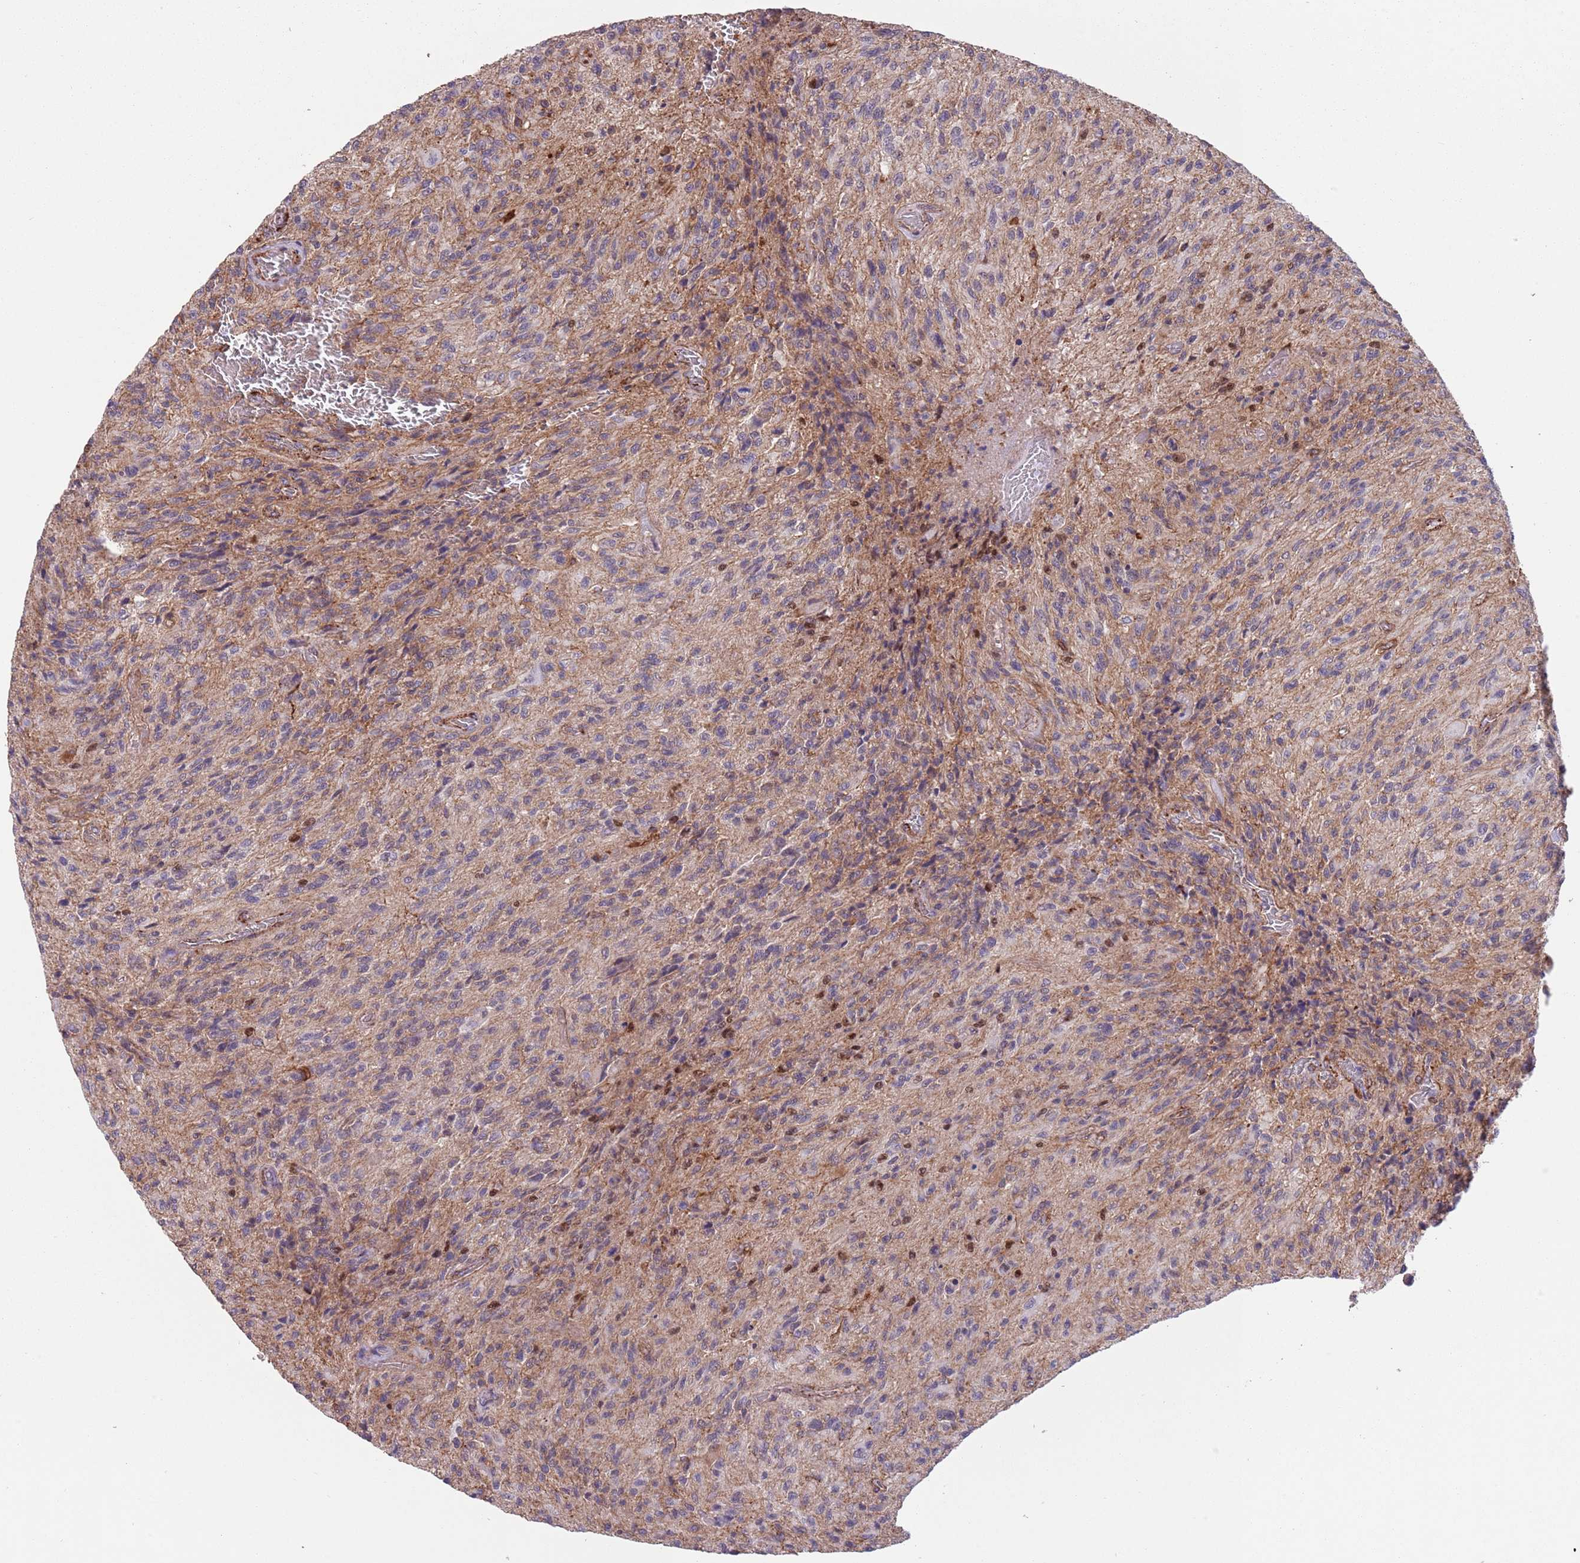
{"staining": {"intensity": "moderate", "quantity": "25%-75%", "location": "cytoplasmic/membranous"}, "tissue": "glioma", "cell_type": "Tumor cells", "image_type": "cancer", "snomed": [{"axis": "morphology", "description": "Normal tissue, NOS"}, {"axis": "morphology", "description": "Glioma, malignant, High grade"}, {"axis": "topography", "description": "Cerebral cortex"}], "caption": "A micrograph of human glioma stained for a protein demonstrates moderate cytoplasmic/membranous brown staining in tumor cells. The protein of interest is shown in brown color, while the nuclei are stained blue.", "gene": "CREBZF", "patient": {"sex": "male", "age": 56}}